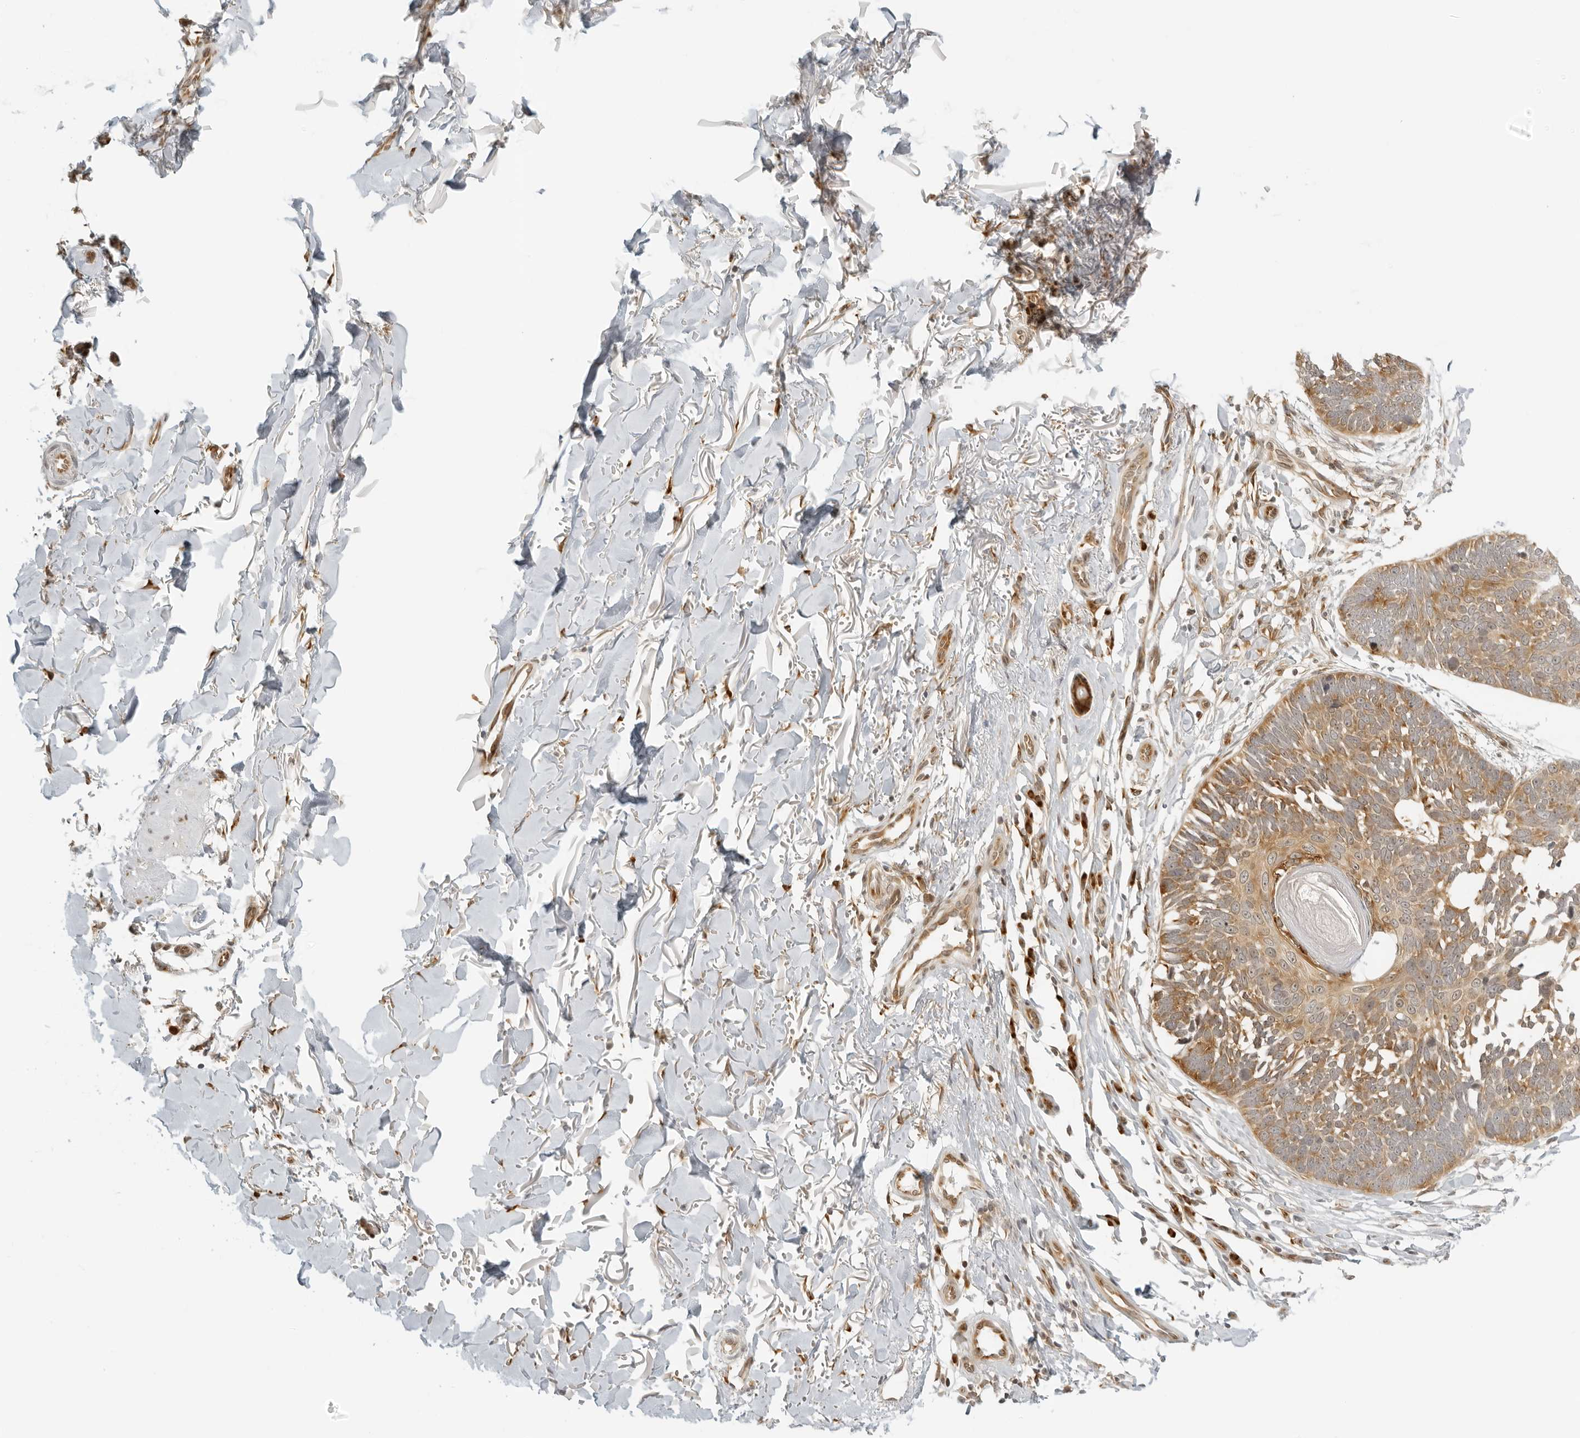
{"staining": {"intensity": "moderate", "quantity": ">75%", "location": "cytoplasmic/membranous"}, "tissue": "skin cancer", "cell_type": "Tumor cells", "image_type": "cancer", "snomed": [{"axis": "morphology", "description": "Normal tissue, NOS"}, {"axis": "morphology", "description": "Basal cell carcinoma"}, {"axis": "topography", "description": "Skin"}], "caption": "There is medium levels of moderate cytoplasmic/membranous staining in tumor cells of skin cancer, as demonstrated by immunohistochemical staining (brown color).", "gene": "EIF4G1", "patient": {"sex": "male", "age": 77}}